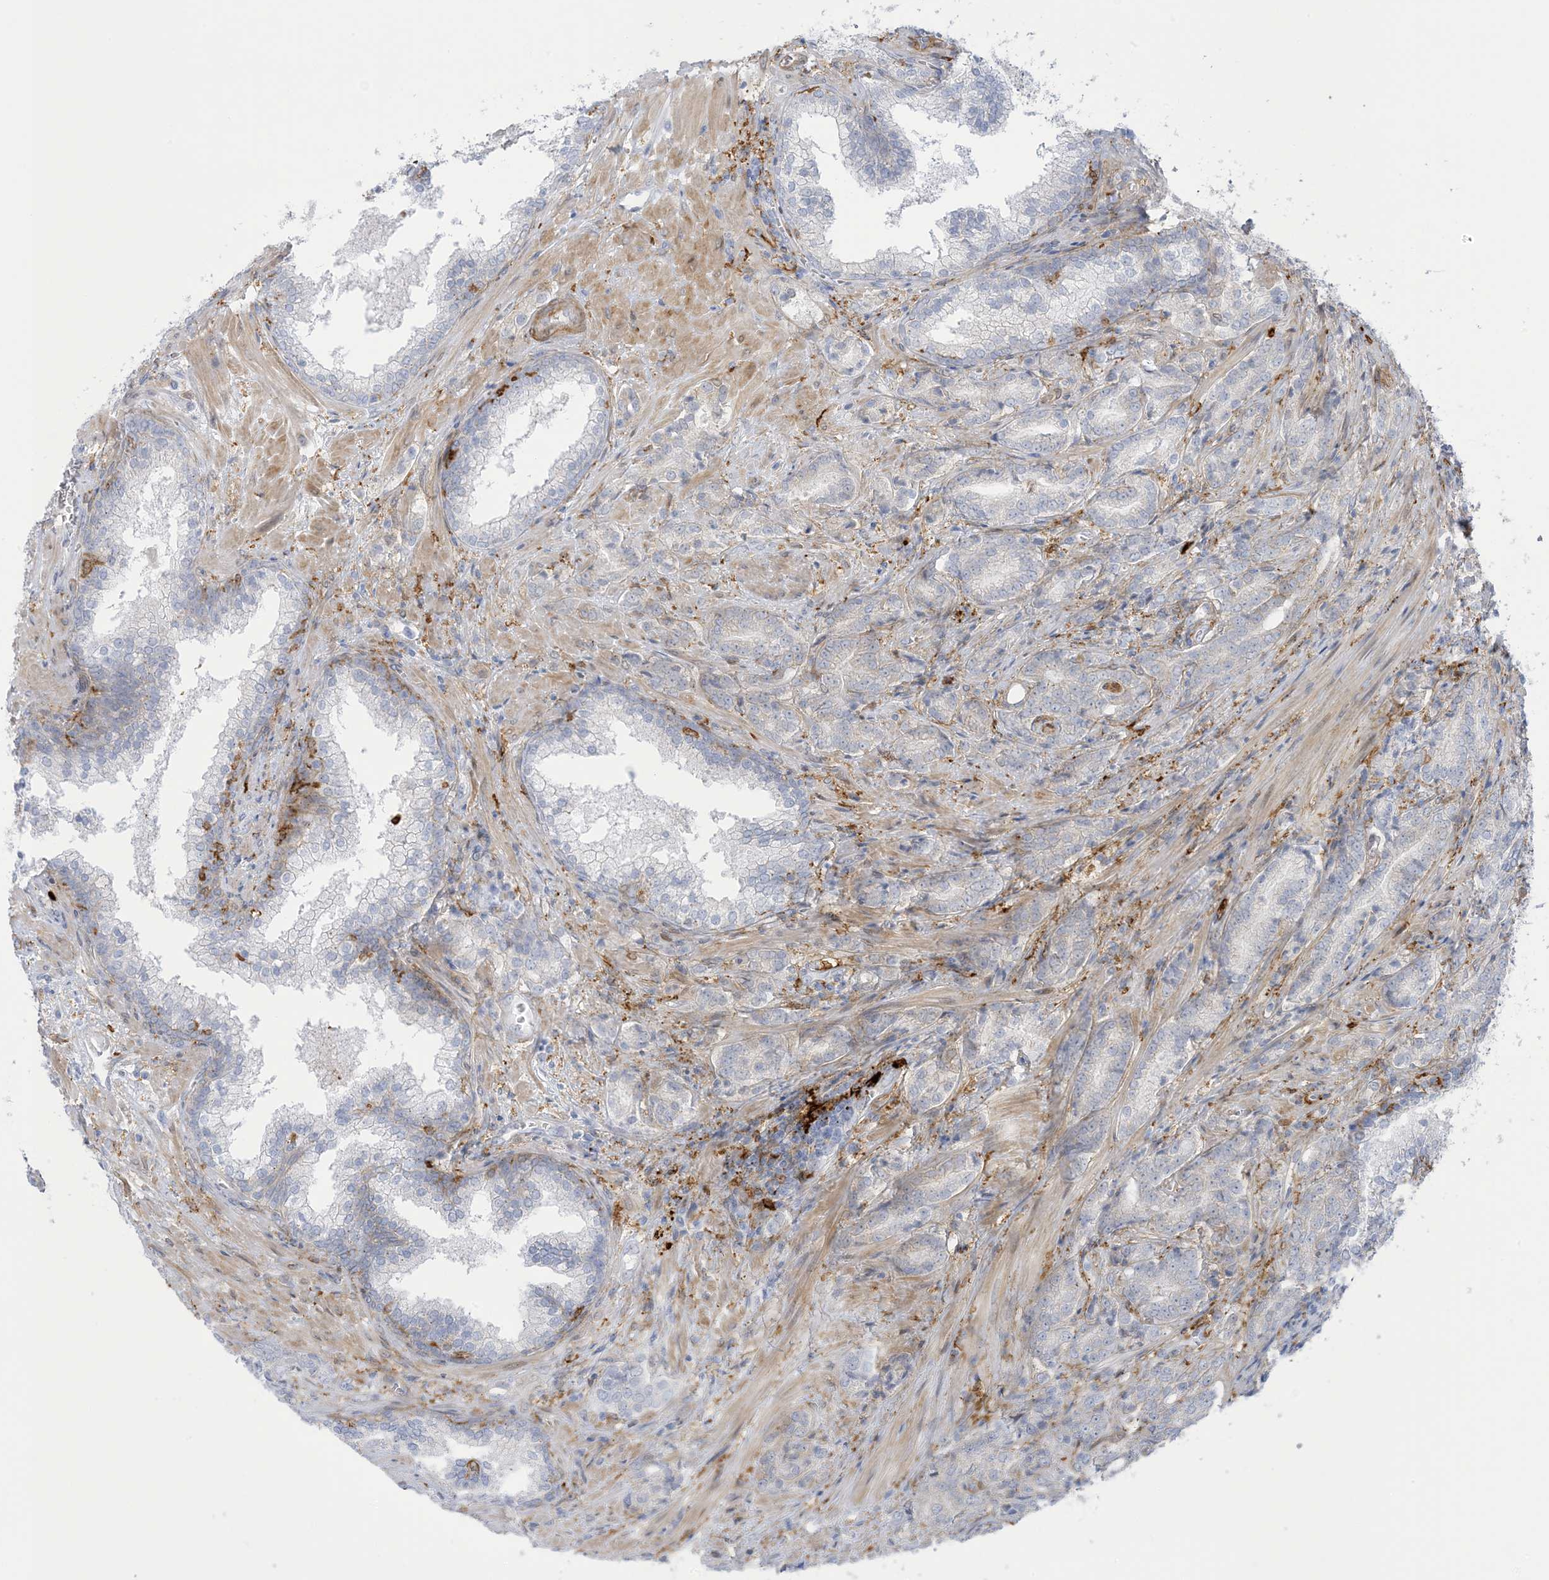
{"staining": {"intensity": "negative", "quantity": "none", "location": "none"}, "tissue": "prostate cancer", "cell_type": "Tumor cells", "image_type": "cancer", "snomed": [{"axis": "morphology", "description": "Adenocarcinoma, High grade"}, {"axis": "topography", "description": "Prostate"}], "caption": "The photomicrograph shows no staining of tumor cells in prostate high-grade adenocarcinoma. The staining was performed using DAB (3,3'-diaminobenzidine) to visualize the protein expression in brown, while the nuclei were stained in blue with hematoxylin (Magnification: 20x).", "gene": "ICMT", "patient": {"sex": "male", "age": 57}}